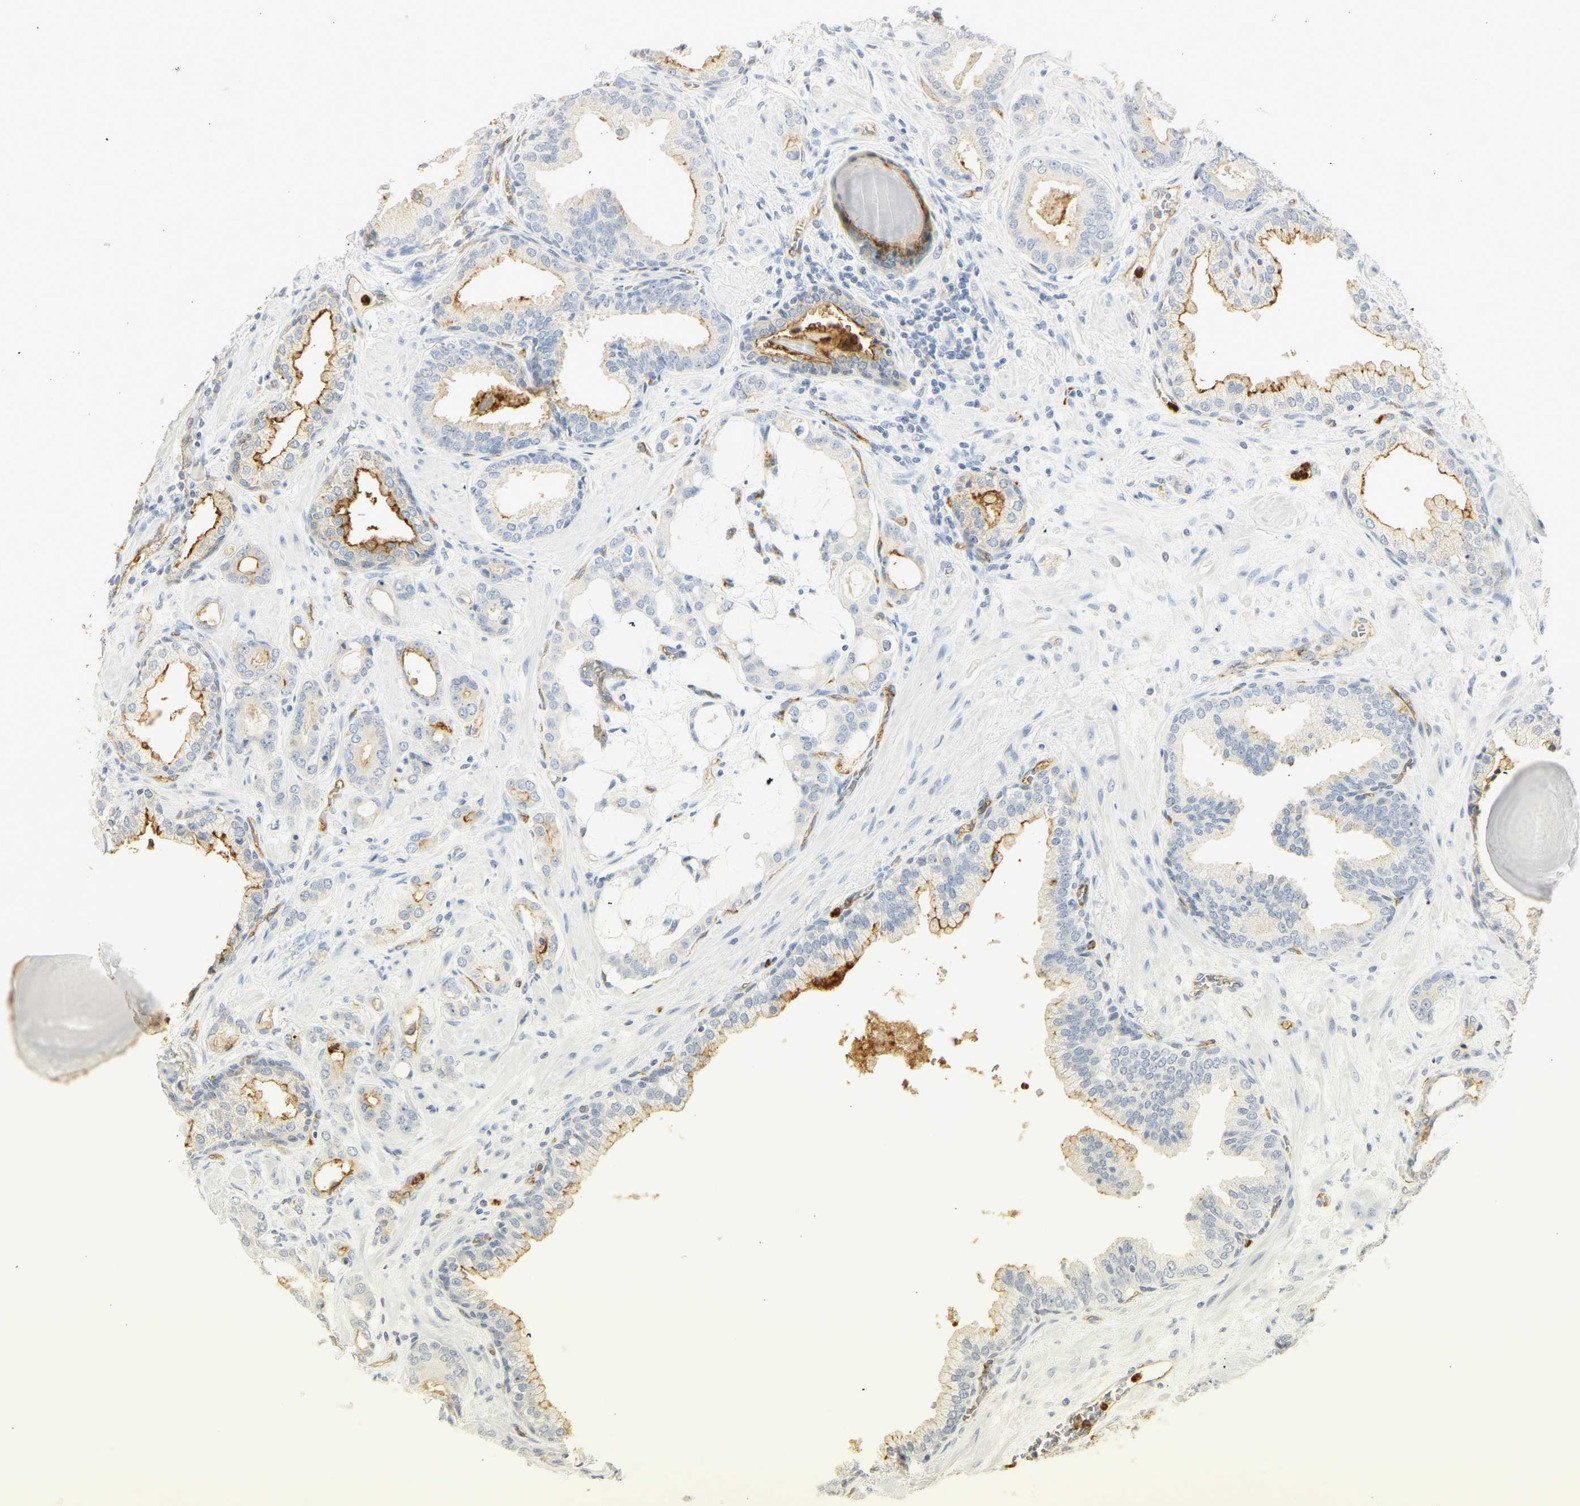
{"staining": {"intensity": "moderate", "quantity": "25%-75%", "location": "cytoplasmic/membranous"}, "tissue": "prostate cancer", "cell_type": "Tumor cells", "image_type": "cancer", "snomed": [{"axis": "morphology", "description": "Adenocarcinoma, Low grade"}, {"axis": "topography", "description": "Prostate"}], "caption": "Prostate cancer (adenocarcinoma (low-grade)) stained for a protein demonstrates moderate cytoplasmic/membranous positivity in tumor cells.", "gene": "CEACAM5", "patient": {"sex": "male", "age": 53}}